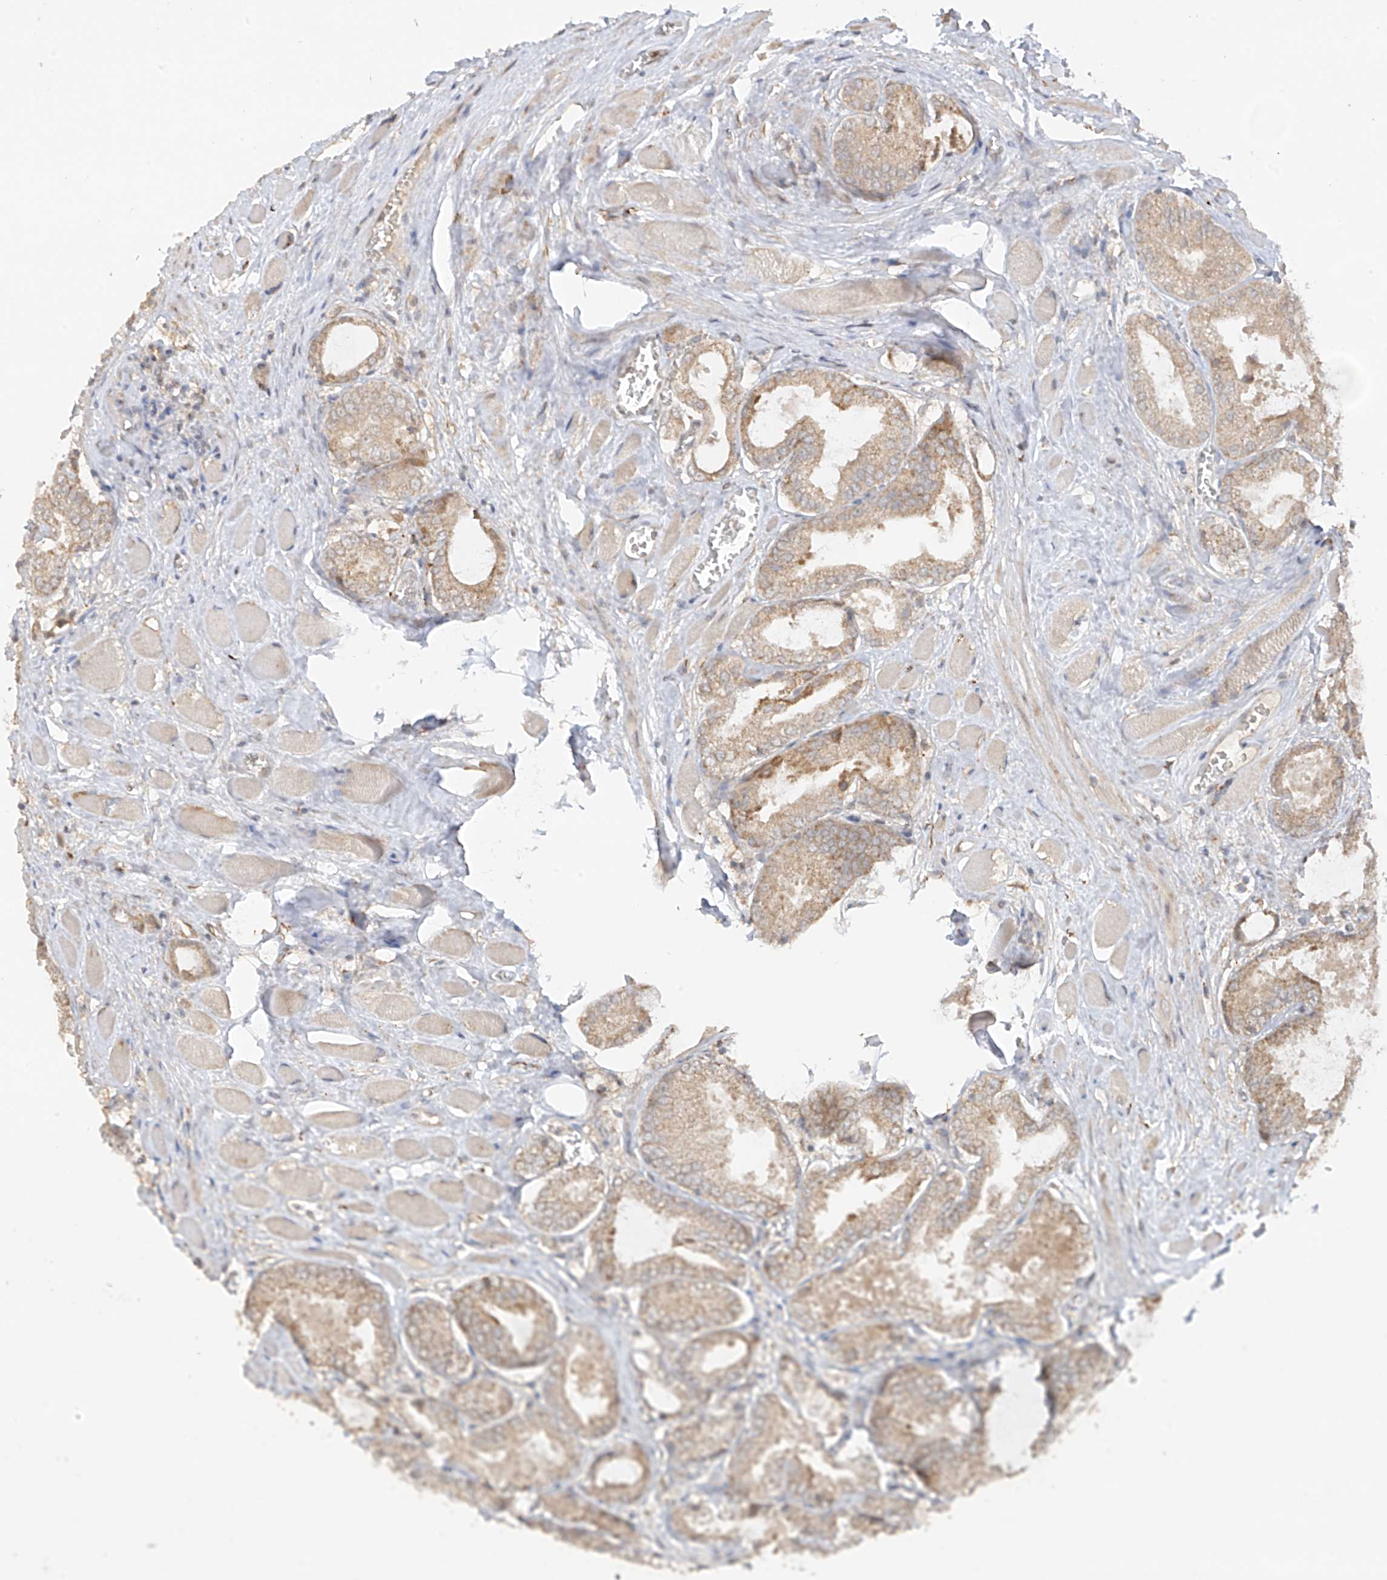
{"staining": {"intensity": "weak", "quantity": "25%-75%", "location": "cytoplasmic/membranous"}, "tissue": "prostate cancer", "cell_type": "Tumor cells", "image_type": "cancer", "snomed": [{"axis": "morphology", "description": "Adenocarcinoma, Low grade"}, {"axis": "topography", "description": "Prostate"}], "caption": "Immunohistochemistry image of neoplastic tissue: human low-grade adenocarcinoma (prostate) stained using IHC demonstrates low levels of weak protein expression localized specifically in the cytoplasmic/membranous of tumor cells, appearing as a cytoplasmic/membranous brown color.", "gene": "COLGALT2", "patient": {"sex": "male", "age": 67}}